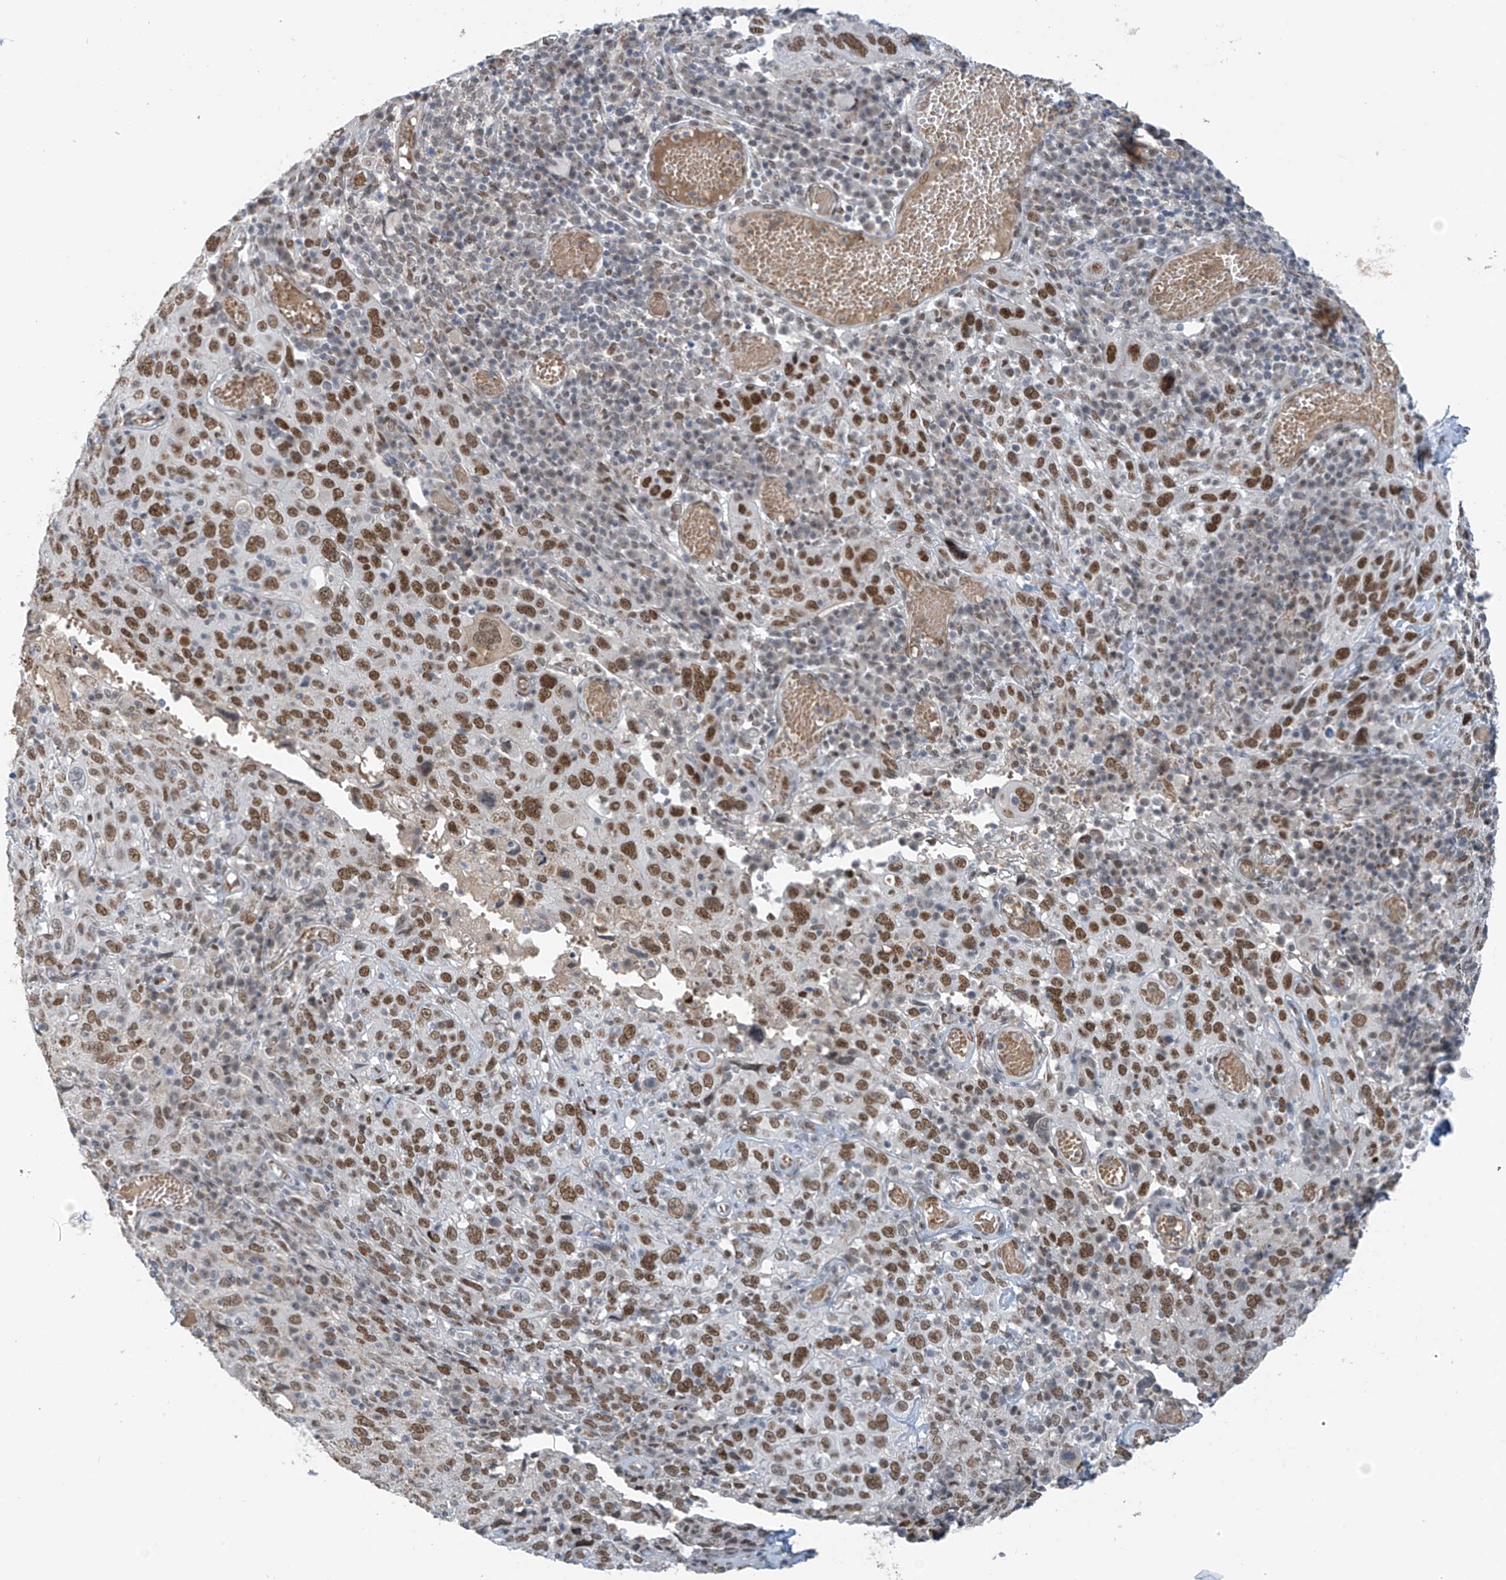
{"staining": {"intensity": "moderate", "quantity": ">75%", "location": "nuclear"}, "tissue": "cervical cancer", "cell_type": "Tumor cells", "image_type": "cancer", "snomed": [{"axis": "morphology", "description": "Squamous cell carcinoma, NOS"}, {"axis": "topography", "description": "Cervix"}], "caption": "Cervical cancer (squamous cell carcinoma) stained with a protein marker shows moderate staining in tumor cells.", "gene": "MCM9", "patient": {"sex": "female", "age": 46}}